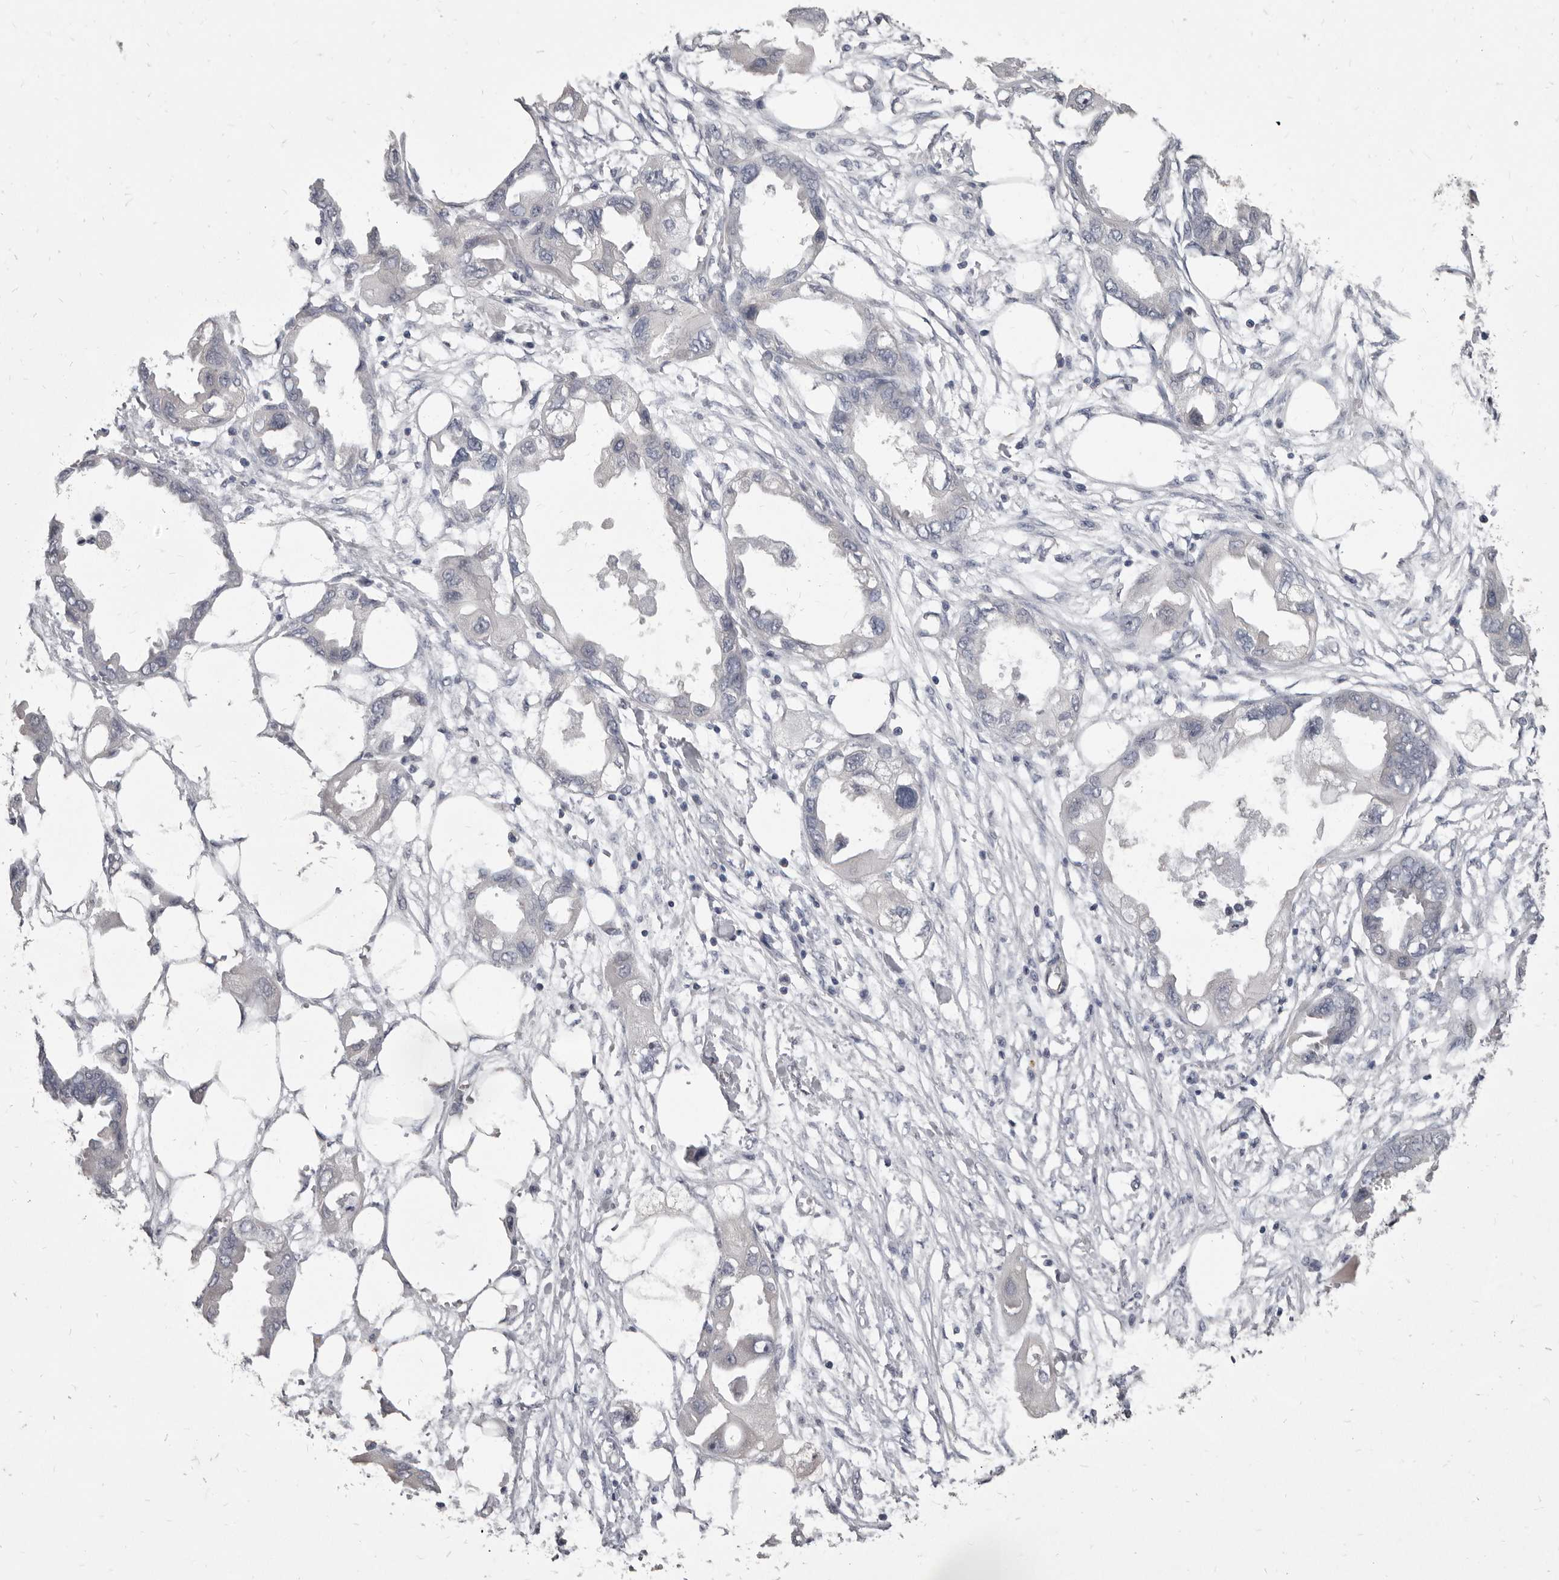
{"staining": {"intensity": "negative", "quantity": "none", "location": "none"}, "tissue": "endometrial cancer", "cell_type": "Tumor cells", "image_type": "cancer", "snomed": [{"axis": "morphology", "description": "Adenocarcinoma, NOS"}, {"axis": "morphology", "description": "Adenocarcinoma, metastatic, NOS"}, {"axis": "topography", "description": "Adipose tissue"}, {"axis": "topography", "description": "Endometrium"}], "caption": "The immunohistochemistry (IHC) photomicrograph has no significant staining in tumor cells of endometrial adenocarcinoma tissue. (IHC, brightfield microscopy, high magnification).", "gene": "GSK3B", "patient": {"sex": "female", "age": 67}}